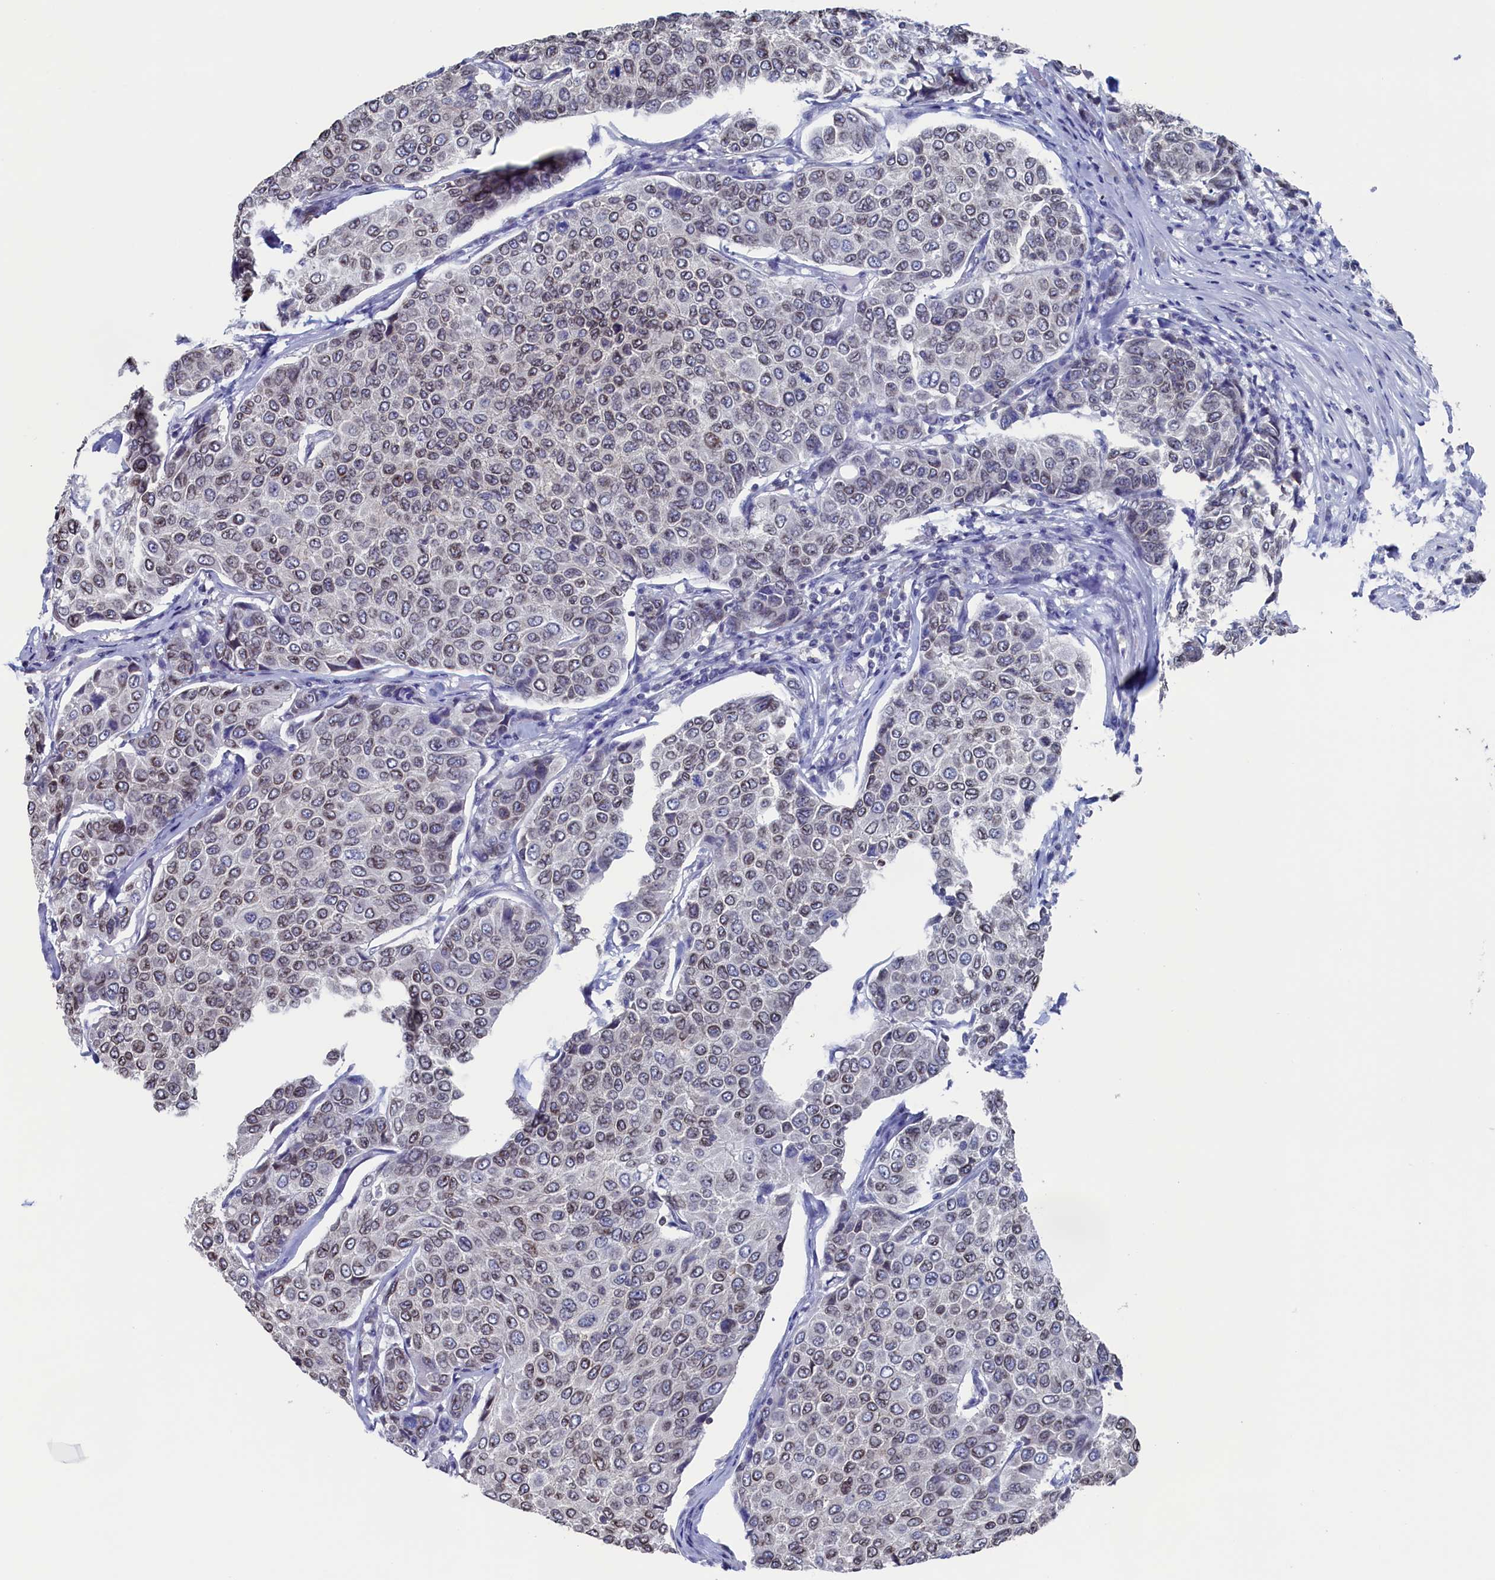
{"staining": {"intensity": "weak", "quantity": "25%-75%", "location": "cytoplasmic/membranous,nuclear"}, "tissue": "breast cancer", "cell_type": "Tumor cells", "image_type": "cancer", "snomed": [{"axis": "morphology", "description": "Duct carcinoma"}, {"axis": "topography", "description": "Breast"}], "caption": "Tumor cells demonstrate low levels of weak cytoplasmic/membranous and nuclear positivity in about 25%-75% of cells in human breast cancer (intraductal carcinoma). Immunohistochemistry stains the protein in brown and the nuclei are stained blue.", "gene": "C11orf54", "patient": {"sex": "female", "age": 55}}